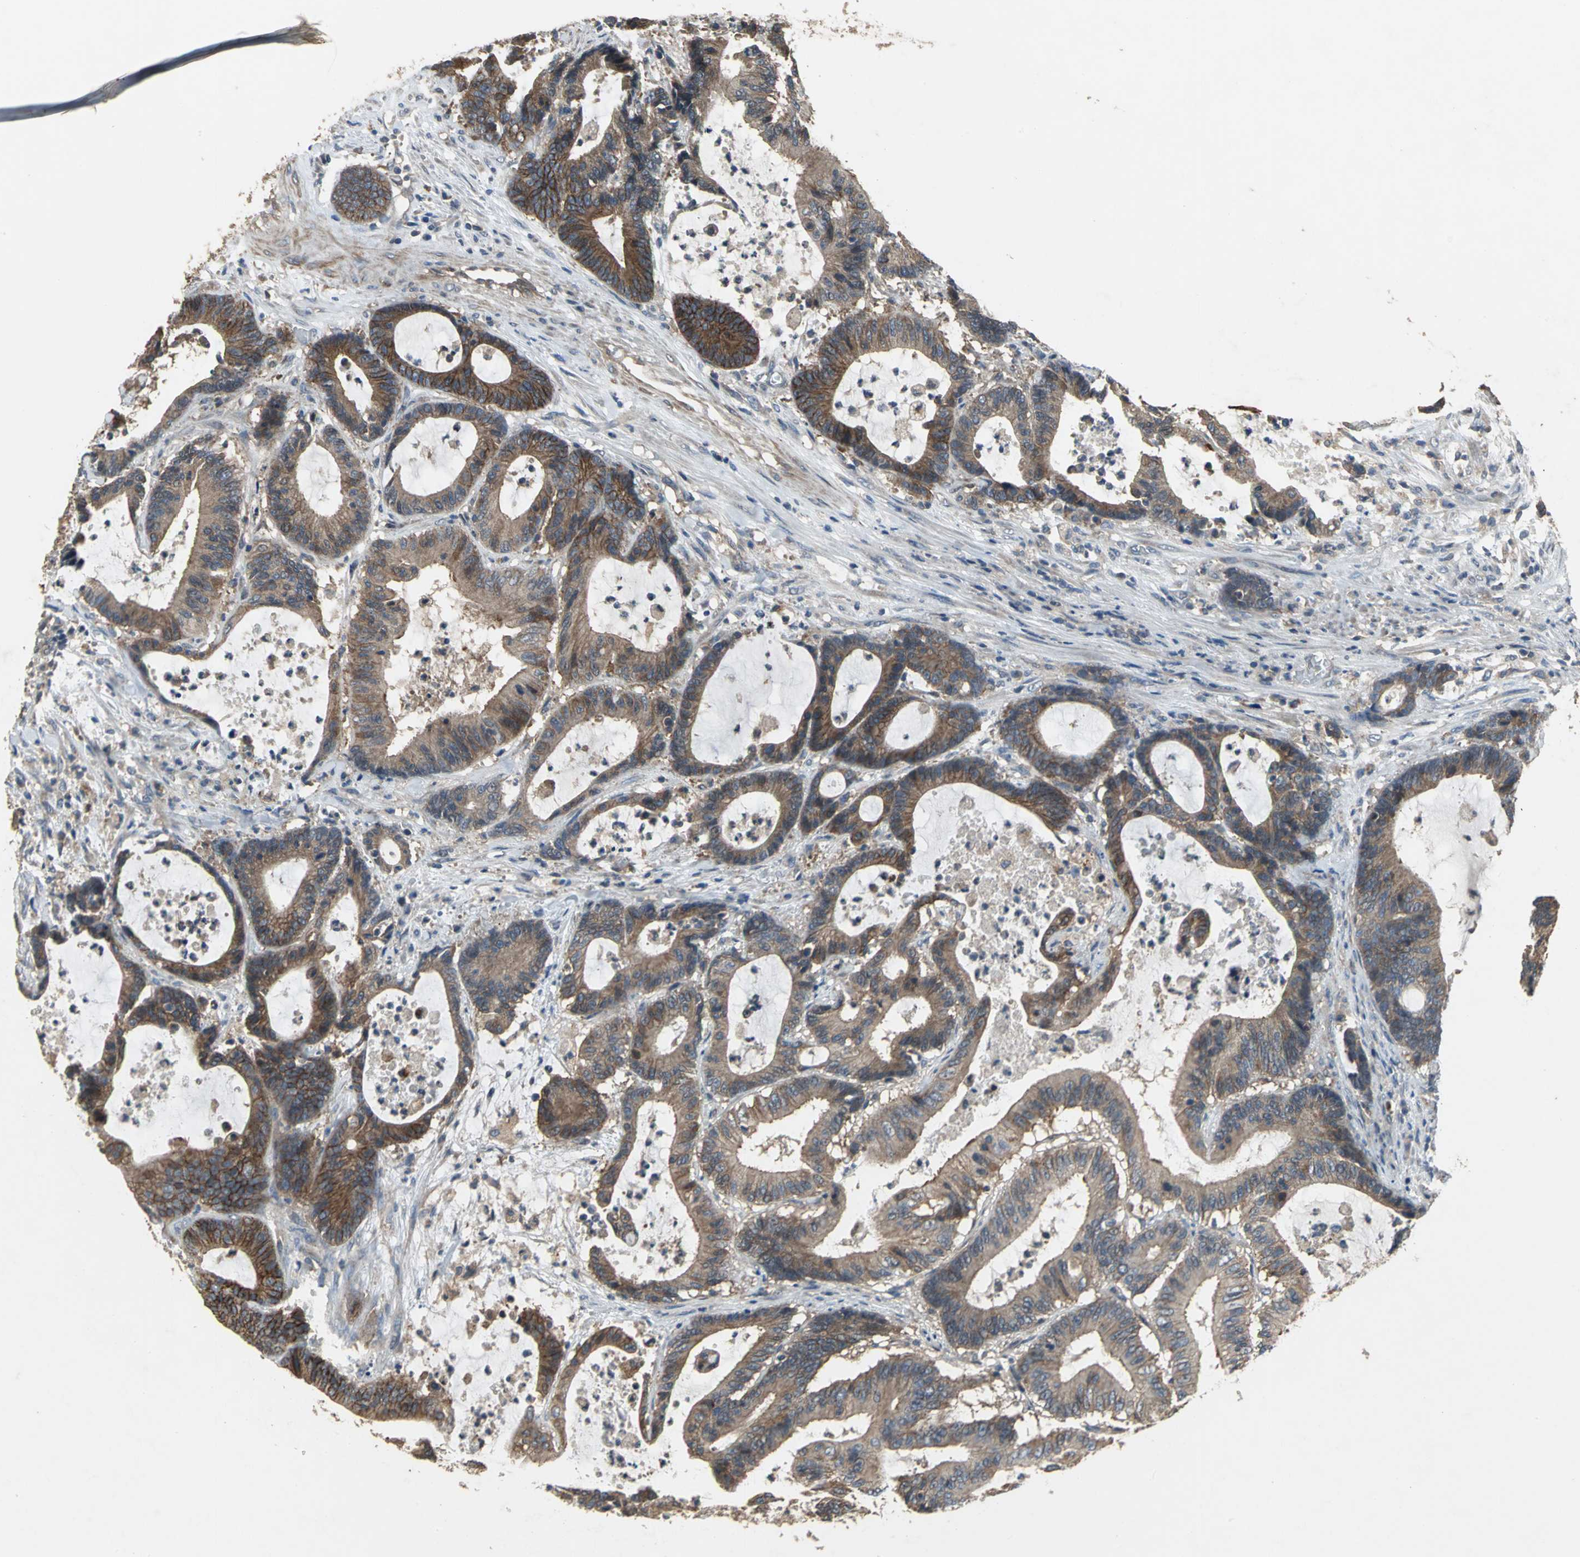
{"staining": {"intensity": "strong", "quantity": ">75%", "location": "cytoplasmic/membranous"}, "tissue": "colorectal cancer", "cell_type": "Tumor cells", "image_type": "cancer", "snomed": [{"axis": "morphology", "description": "Adenocarcinoma, NOS"}, {"axis": "topography", "description": "Colon"}], "caption": "High-magnification brightfield microscopy of adenocarcinoma (colorectal) stained with DAB (3,3'-diaminobenzidine) (brown) and counterstained with hematoxylin (blue). tumor cells exhibit strong cytoplasmic/membranous positivity is identified in about>75% of cells. The protein is stained brown, and the nuclei are stained in blue (DAB IHC with brightfield microscopy, high magnification).", "gene": "MET", "patient": {"sex": "female", "age": 84}}